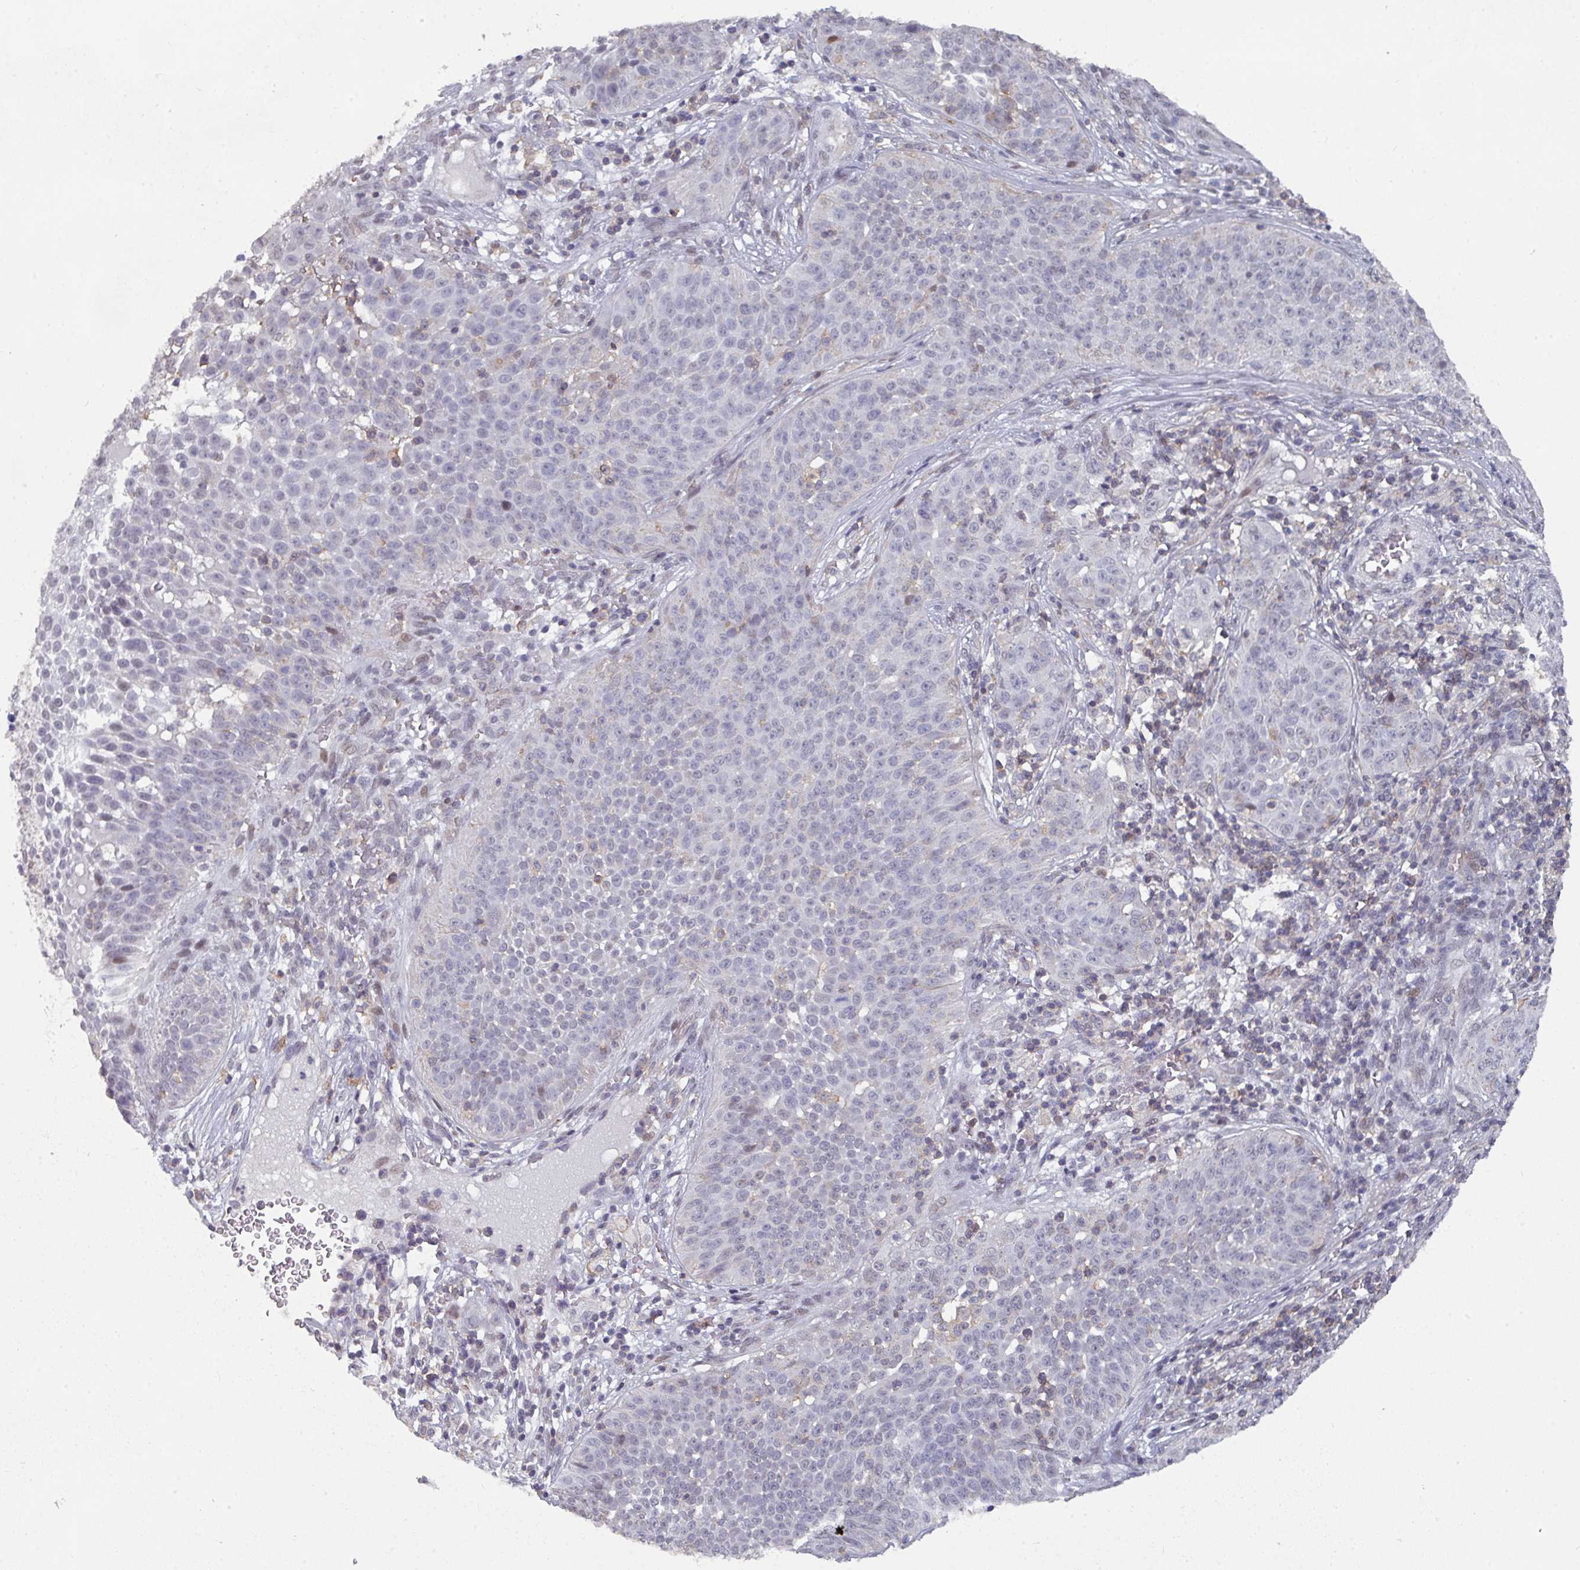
{"staining": {"intensity": "negative", "quantity": "none", "location": "none"}, "tissue": "skin cancer", "cell_type": "Tumor cells", "image_type": "cancer", "snomed": [{"axis": "morphology", "description": "Squamous cell carcinoma, NOS"}, {"axis": "topography", "description": "Skin"}], "caption": "This is an immunohistochemistry (IHC) image of skin squamous cell carcinoma. There is no positivity in tumor cells.", "gene": "RASAL3", "patient": {"sex": "male", "age": 24}}